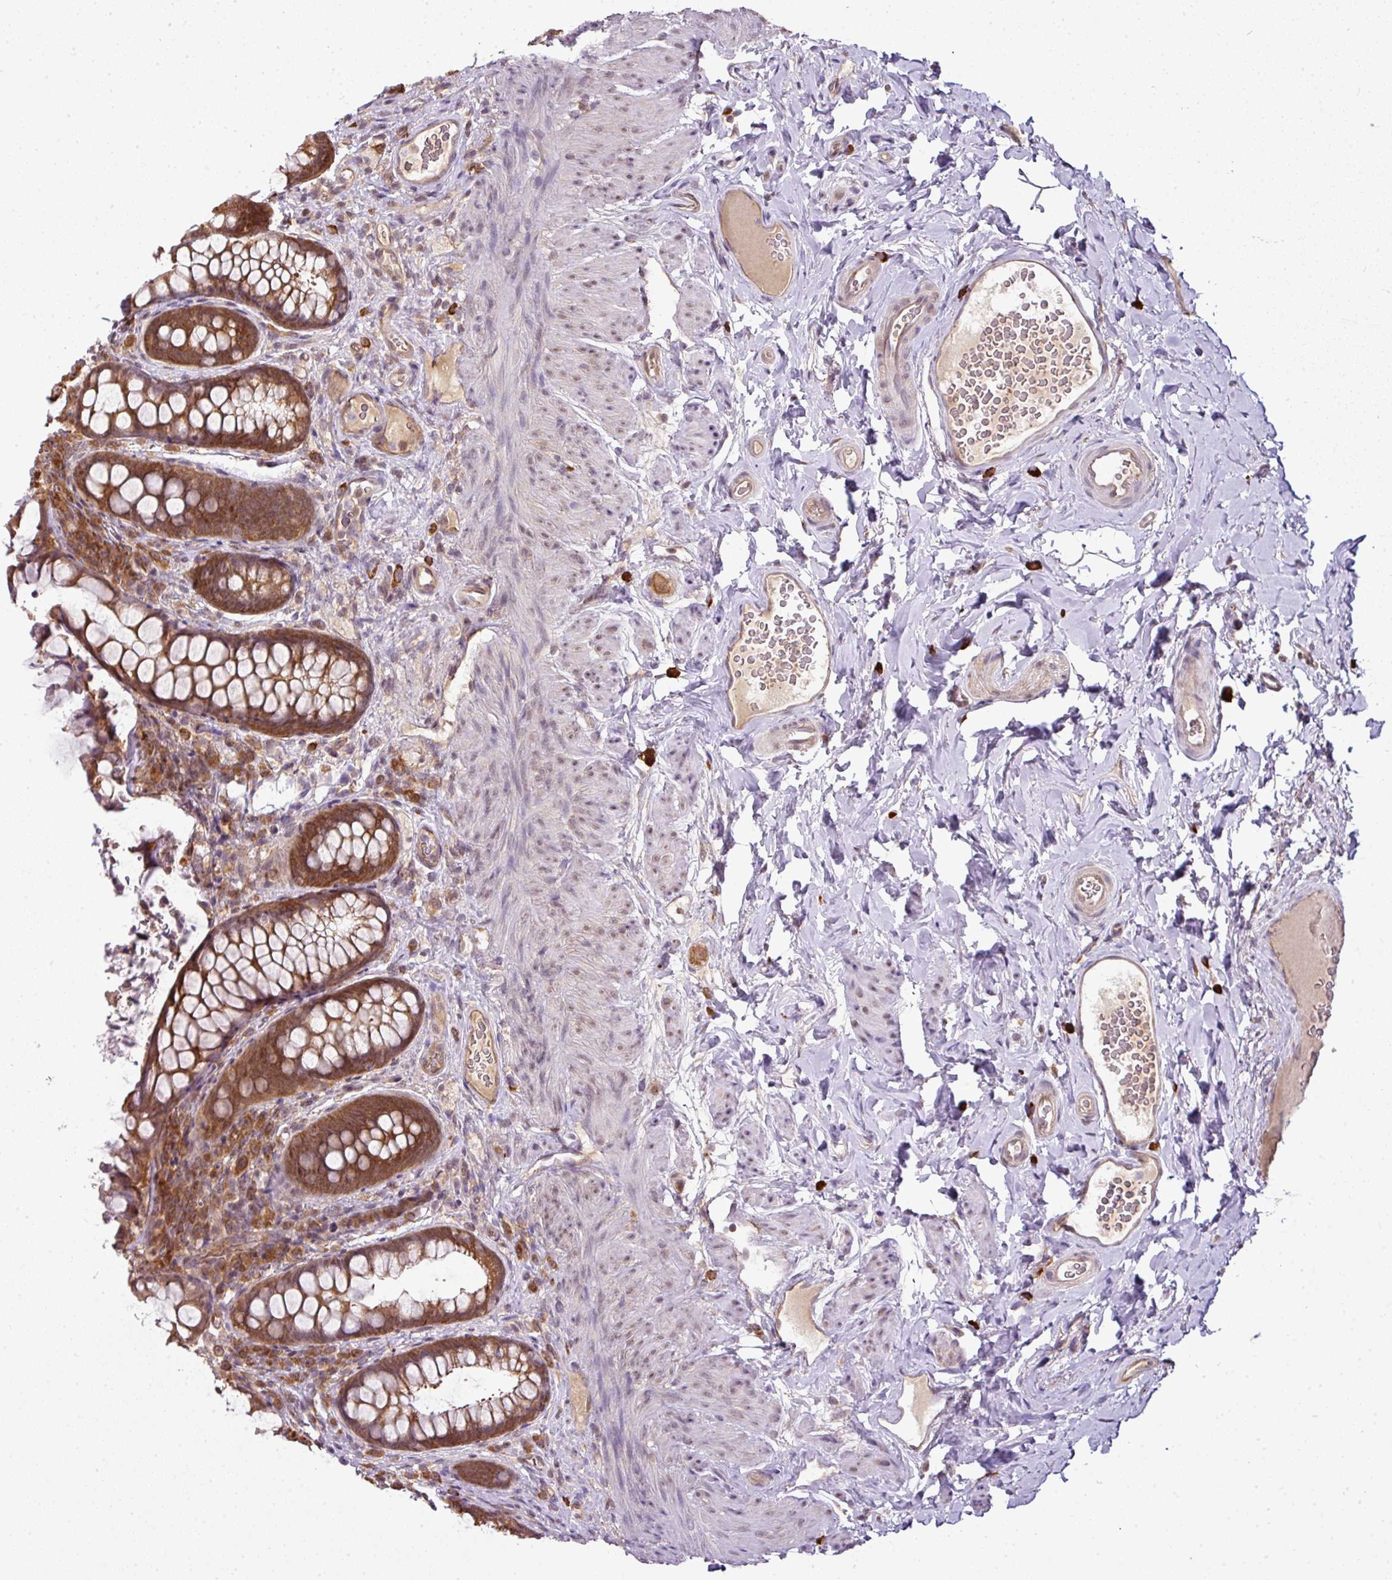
{"staining": {"intensity": "strong", "quantity": ">75%", "location": "cytoplasmic/membranous"}, "tissue": "rectum", "cell_type": "Glandular cells", "image_type": "normal", "snomed": [{"axis": "morphology", "description": "Normal tissue, NOS"}, {"axis": "topography", "description": "Rectum"}, {"axis": "topography", "description": "Peripheral nerve tissue"}], "caption": "This photomicrograph displays IHC staining of benign human rectum, with high strong cytoplasmic/membranous expression in about >75% of glandular cells.", "gene": "RBM14", "patient": {"sex": "female", "age": 69}}